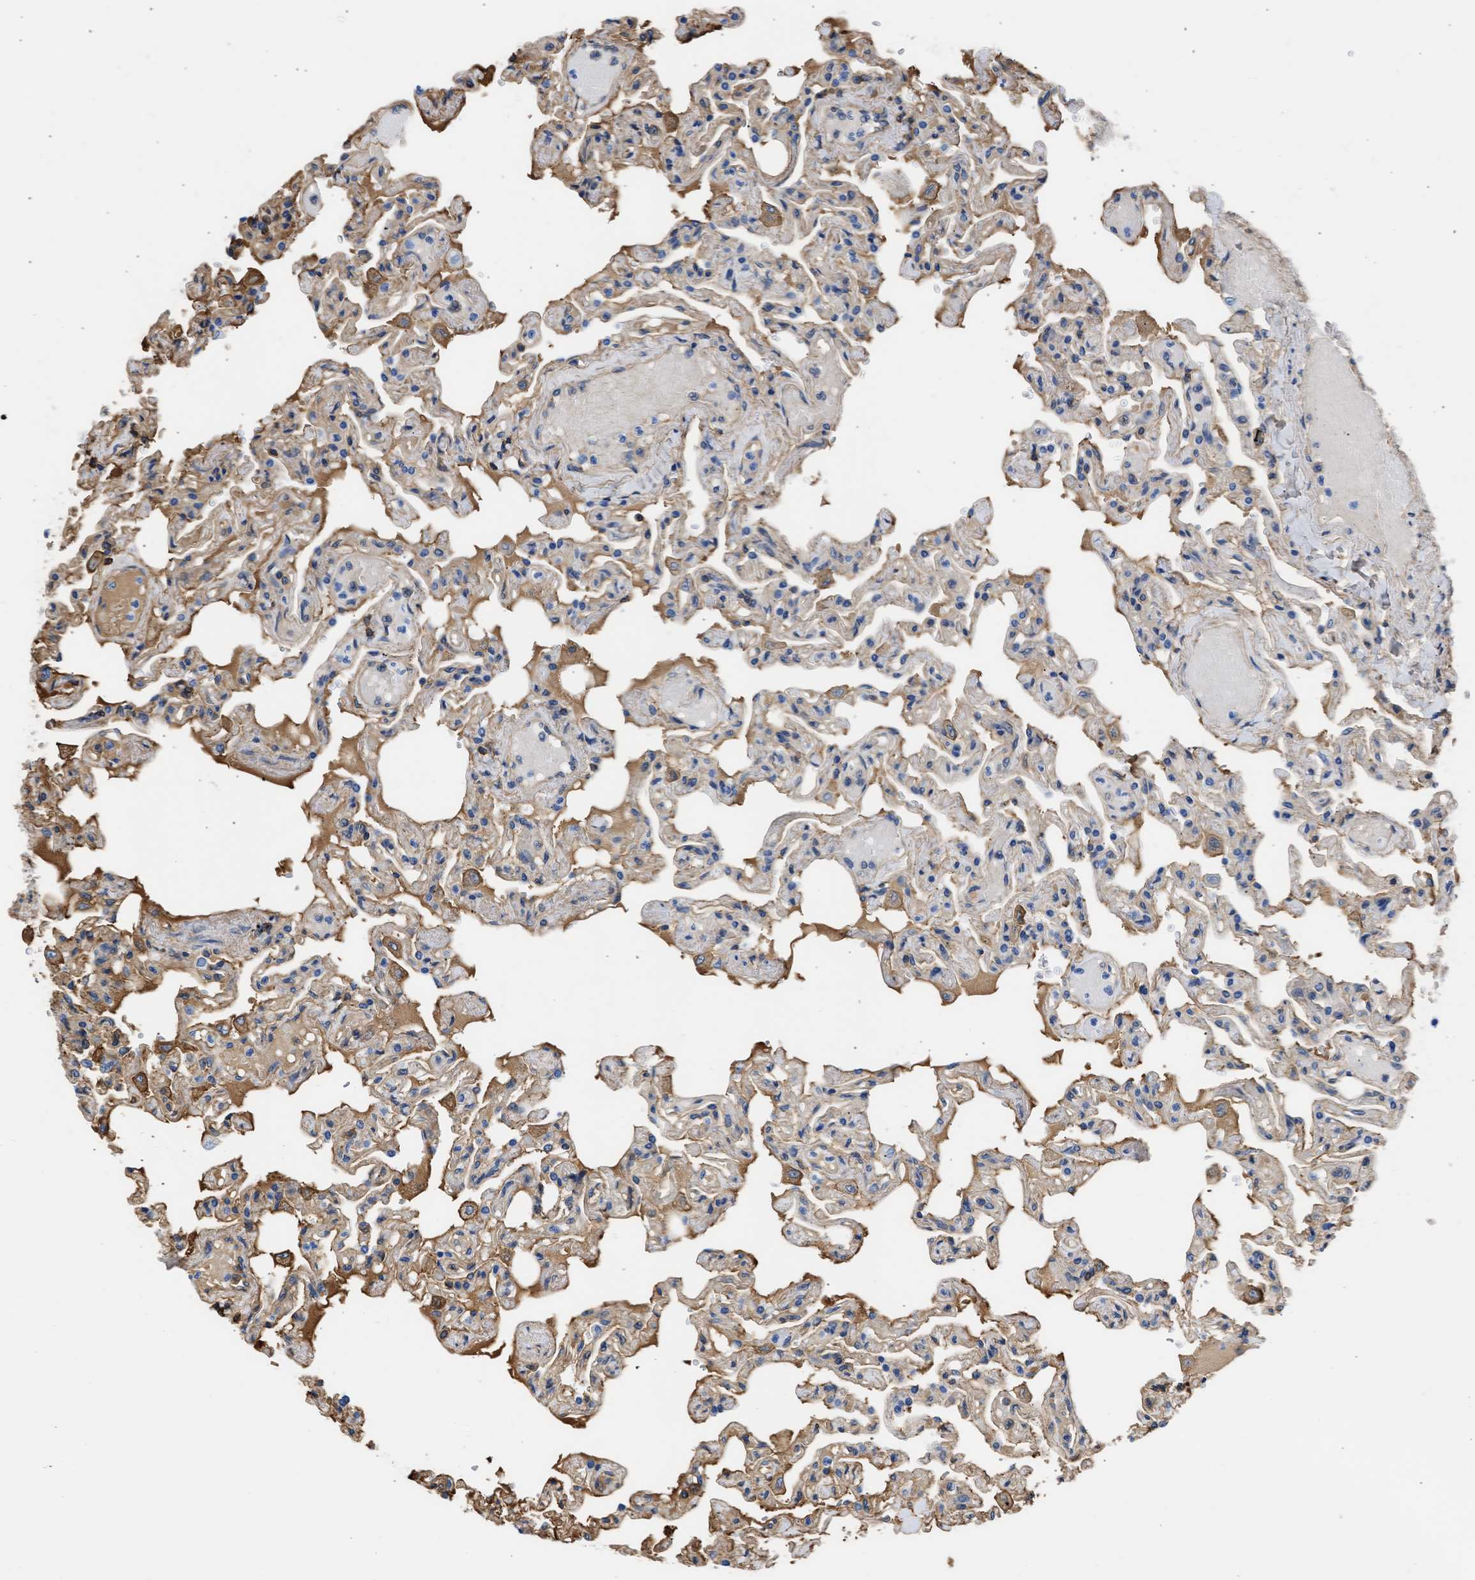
{"staining": {"intensity": "weak", "quantity": "25%-75%", "location": "cytoplasmic/membranous"}, "tissue": "lung", "cell_type": "Alveolar cells", "image_type": "normal", "snomed": [{"axis": "morphology", "description": "Normal tissue, NOS"}, {"axis": "topography", "description": "Lung"}], "caption": "This photomicrograph displays IHC staining of normal human lung, with low weak cytoplasmic/membranous staining in approximately 25%-75% of alveolar cells.", "gene": "MAS1L", "patient": {"sex": "male", "age": 21}}